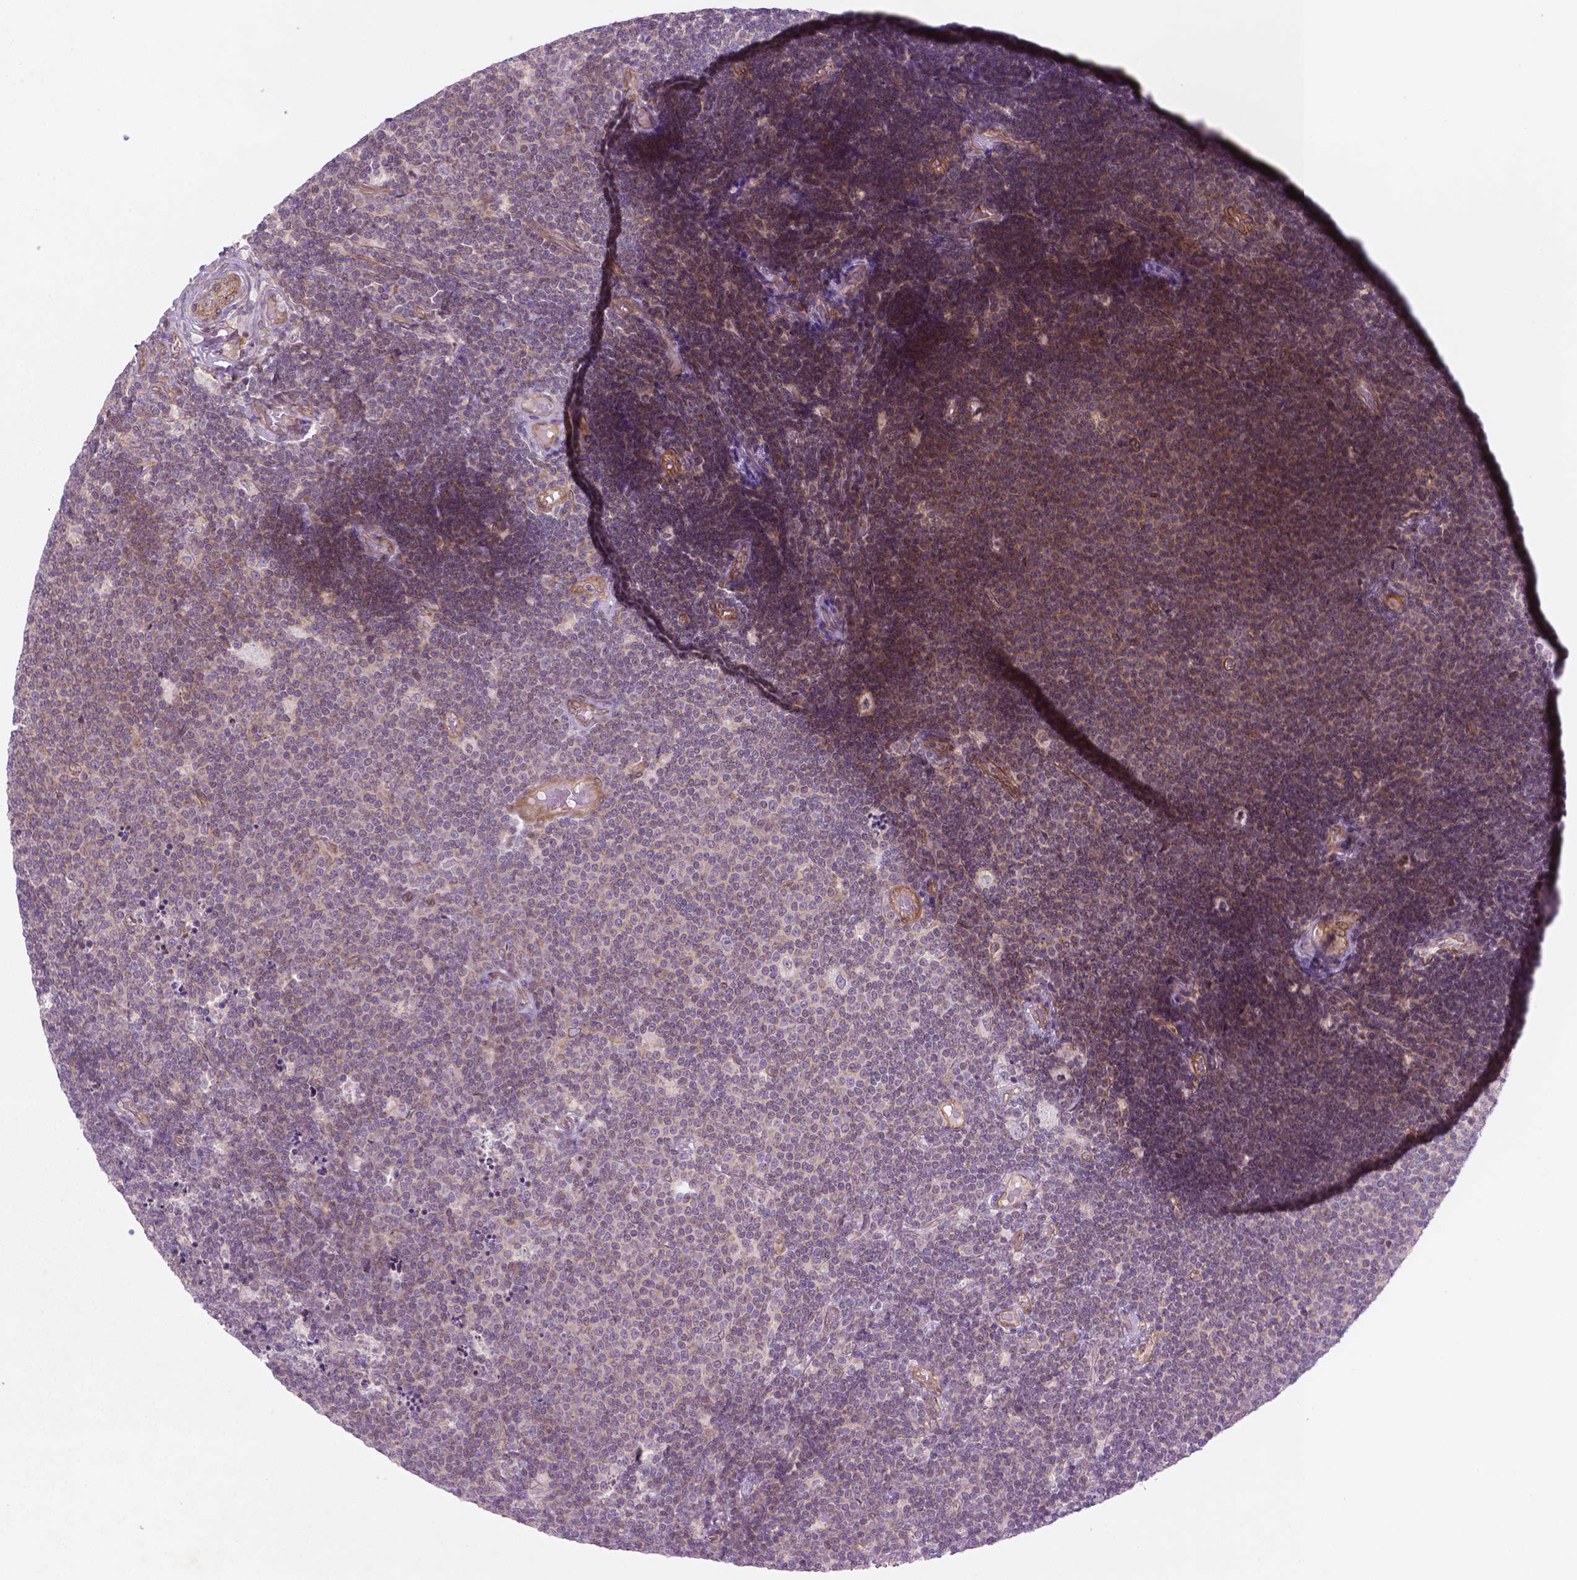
{"staining": {"intensity": "negative", "quantity": "none", "location": "none"}, "tissue": "lymphoma", "cell_type": "Tumor cells", "image_type": "cancer", "snomed": [{"axis": "morphology", "description": "Malignant lymphoma, non-Hodgkin's type, Low grade"}, {"axis": "topography", "description": "Brain"}], "caption": "There is no significant staining in tumor cells of lymphoma.", "gene": "TCHP", "patient": {"sex": "female", "age": 66}}